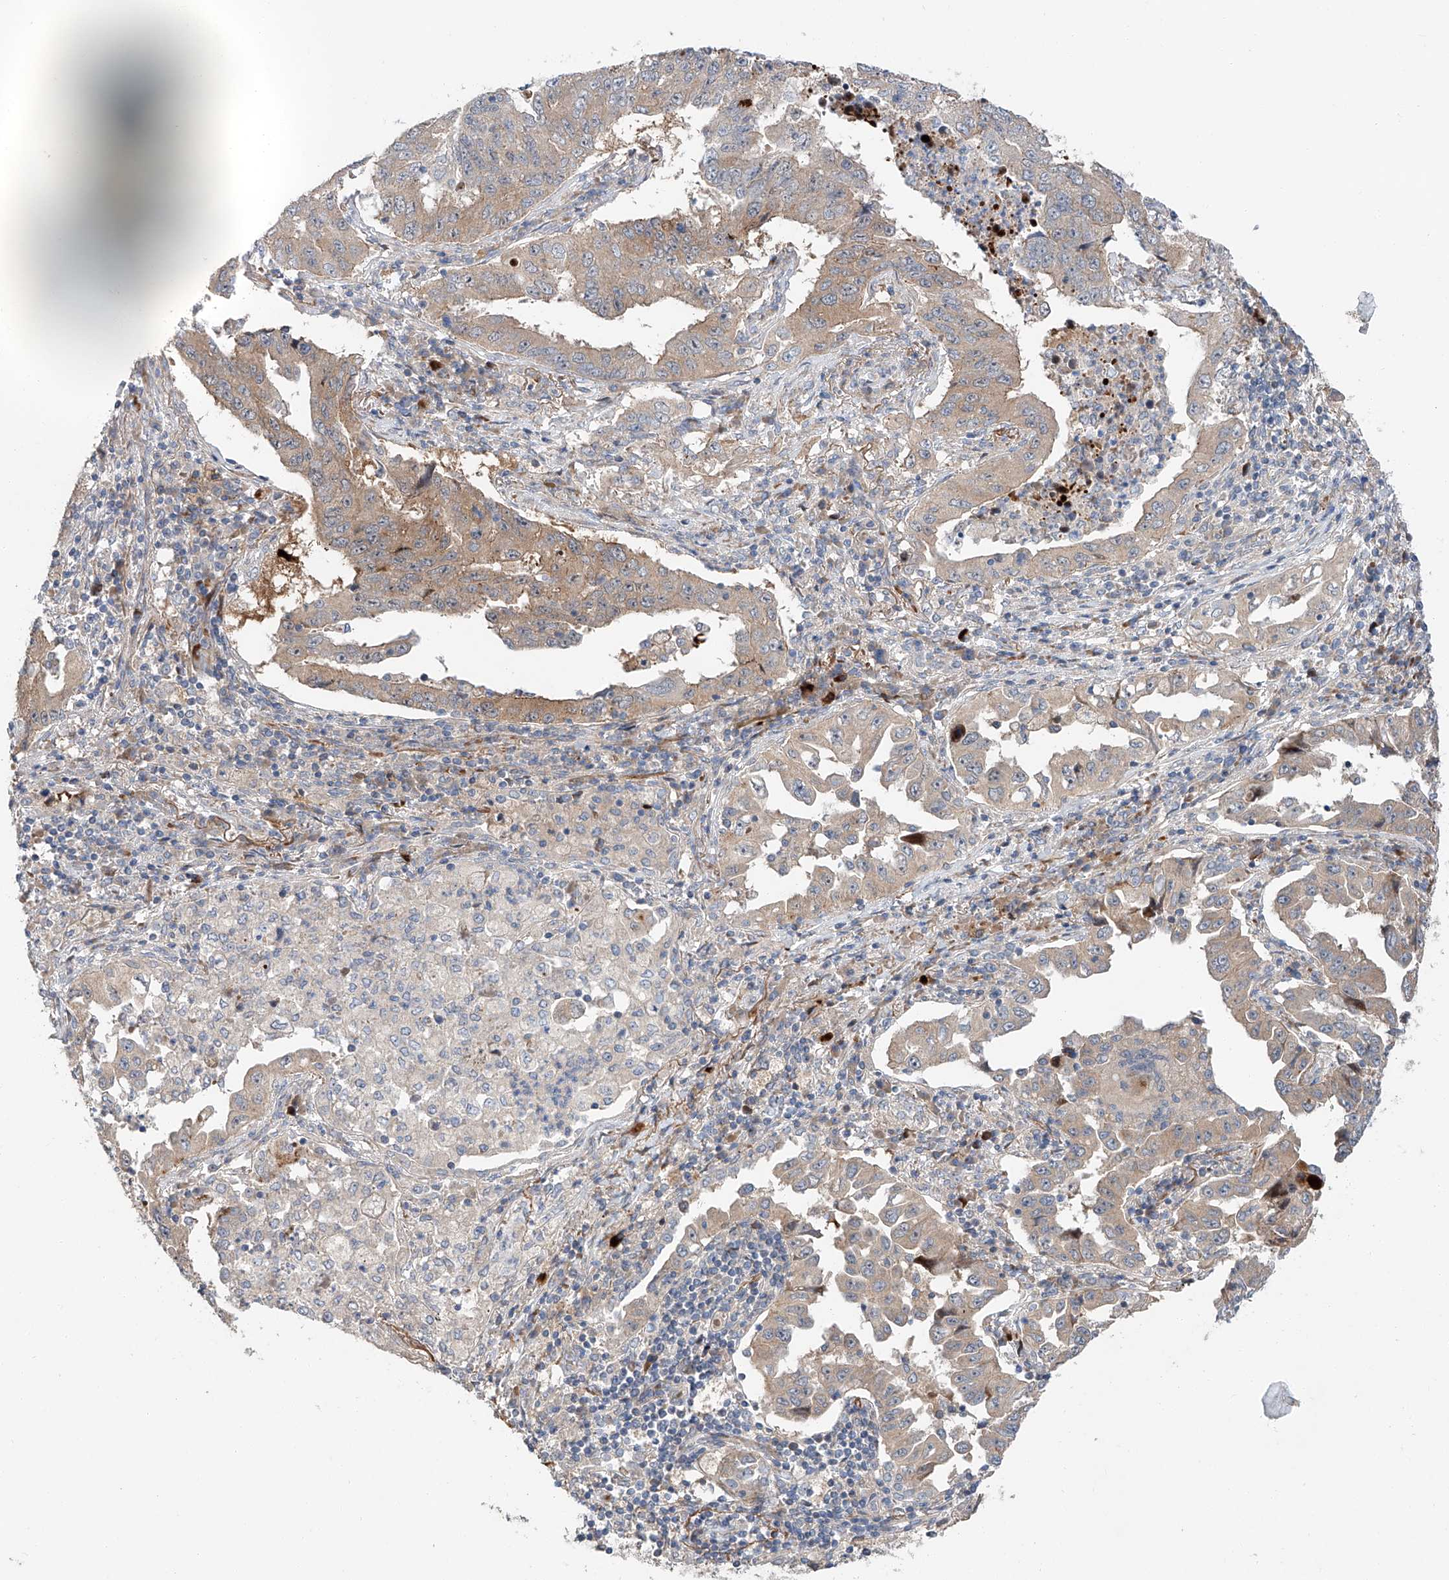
{"staining": {"intensity": "weak", "quantity": "25%-75%", "location": "cytoplasmic/membranous"}, "tissue": "lung cancer", "cell_type": "Tumor cells", "image_type": "cancer", "snomed": [{"axis": "morphology", "description": "Adenocarcinoma, NOS"}, {"axis": "topography", "description": "Lung"}], "caption": "Lung cancer (adenocarcinoma) stained for a protein (brown) reveals weak cytoplasmic/membranous positive positivity in approximately 25%-75% of tumor cells.", "gene": "USF3", "patient": {"sex": "female", "age": 51}}